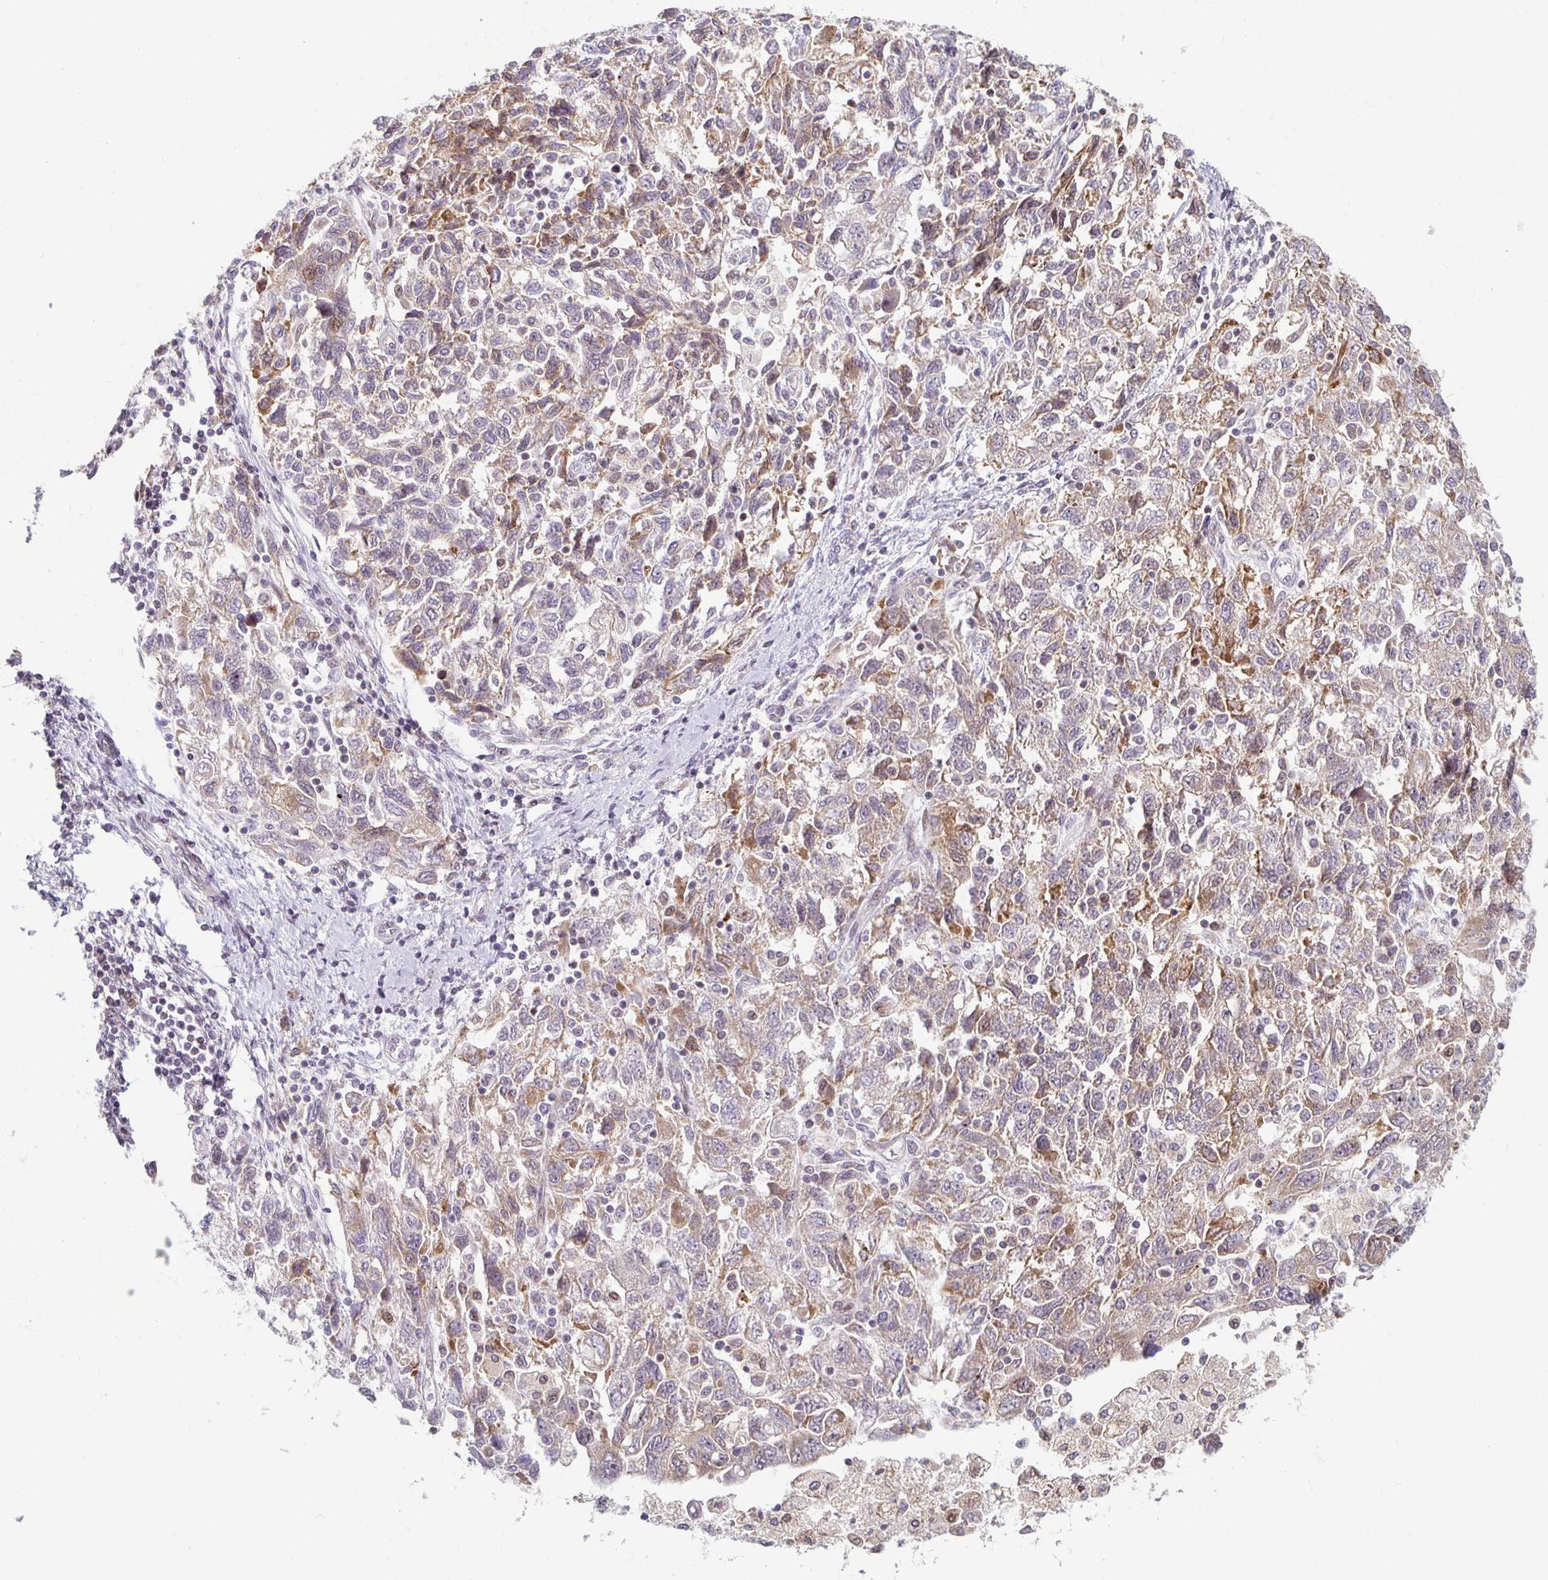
{"staining": {"intensity": "weak", "quantity": "25%-75%", "location": "cytoplasmic/membranous"}, "tissue": "ovarian cancer", "cell_type": "Tumor cells", "image_type": "cancer", "snomed": [{"axis": "morphology", "description": "Carcinoma, NOS"}, {"axis": "morphology", "description": "Cystadenocarcinoma, serous, NOS"}, {"axis": "topography", "description": "Ovary"}], "caption": "Tumor cells exhibit low levels of weak cytoplasmic/membranous staining in approximately 25%-75% of cells in human ovarian cancer. The staining was performed using DAB (3,3'-diaminobenzidine) to visualize the protein expression in brown, while the nuclei were stained in blue with hematoxylin (Magnification: 20x).", "gene": "HCFC1R1", "patient": {"sex": "female", "age": 69}}